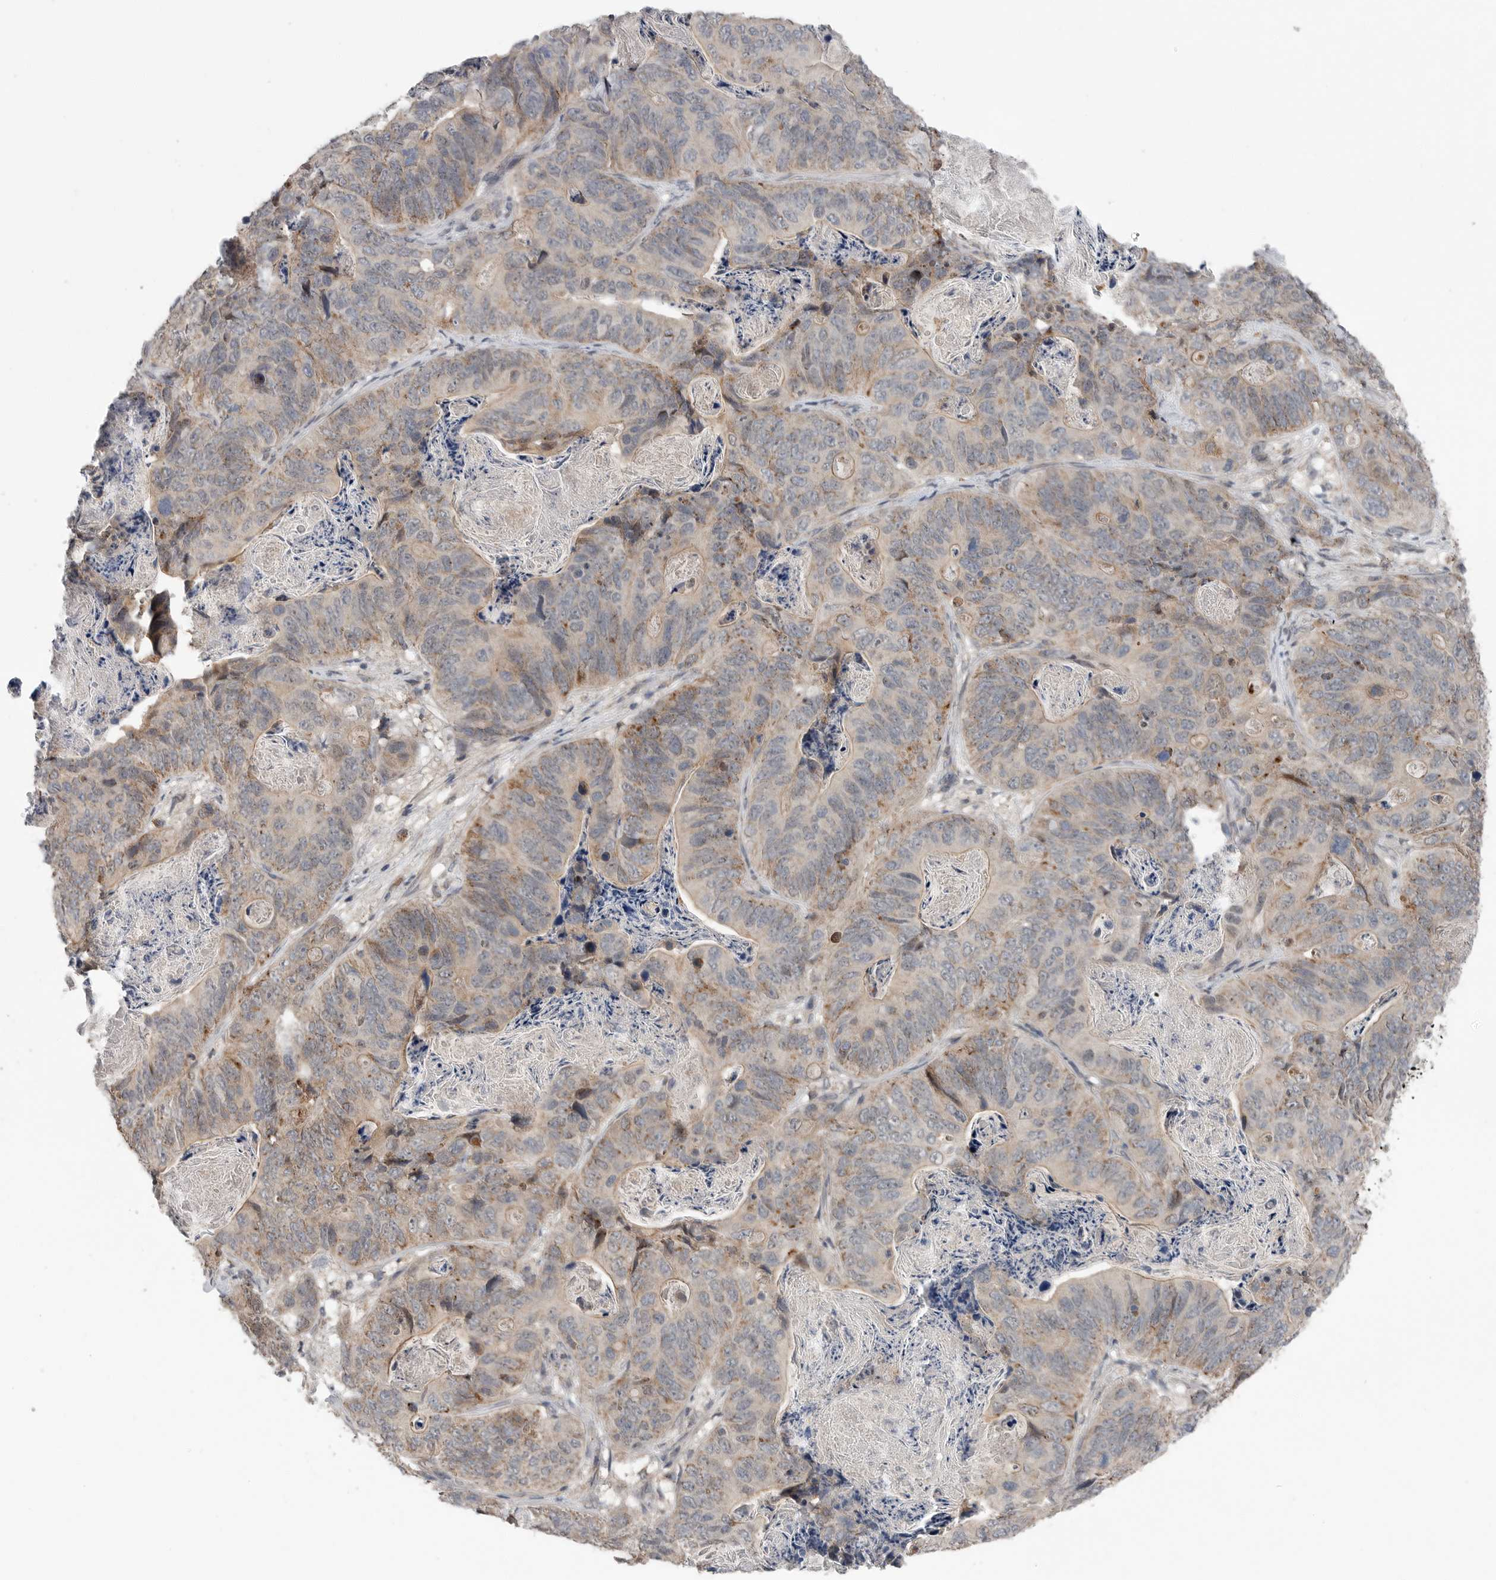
{"staining": {"intensity": "weak", "quantity": ">75%", "location": "cytoplasmic/membranous"}, "tissue": "stomach cancer", "cell_type": "Tumor cells", "image_type": "cancer", "snomed": [{"axis": "morphology", "description": "Normal tissue, NOS"}, {"axis": "morphology", "description": "Adenocarcinoma, NOS"}, {"axis": "topography", "description": "Stomach"}], "caption": "Weak cytoplasmic/membranous expression is identified in approximately >75% of tumor cells in adenocarcinoma (stomach).", "gene": "SCP2", "patient": {"sex": "female", "age": 89}}